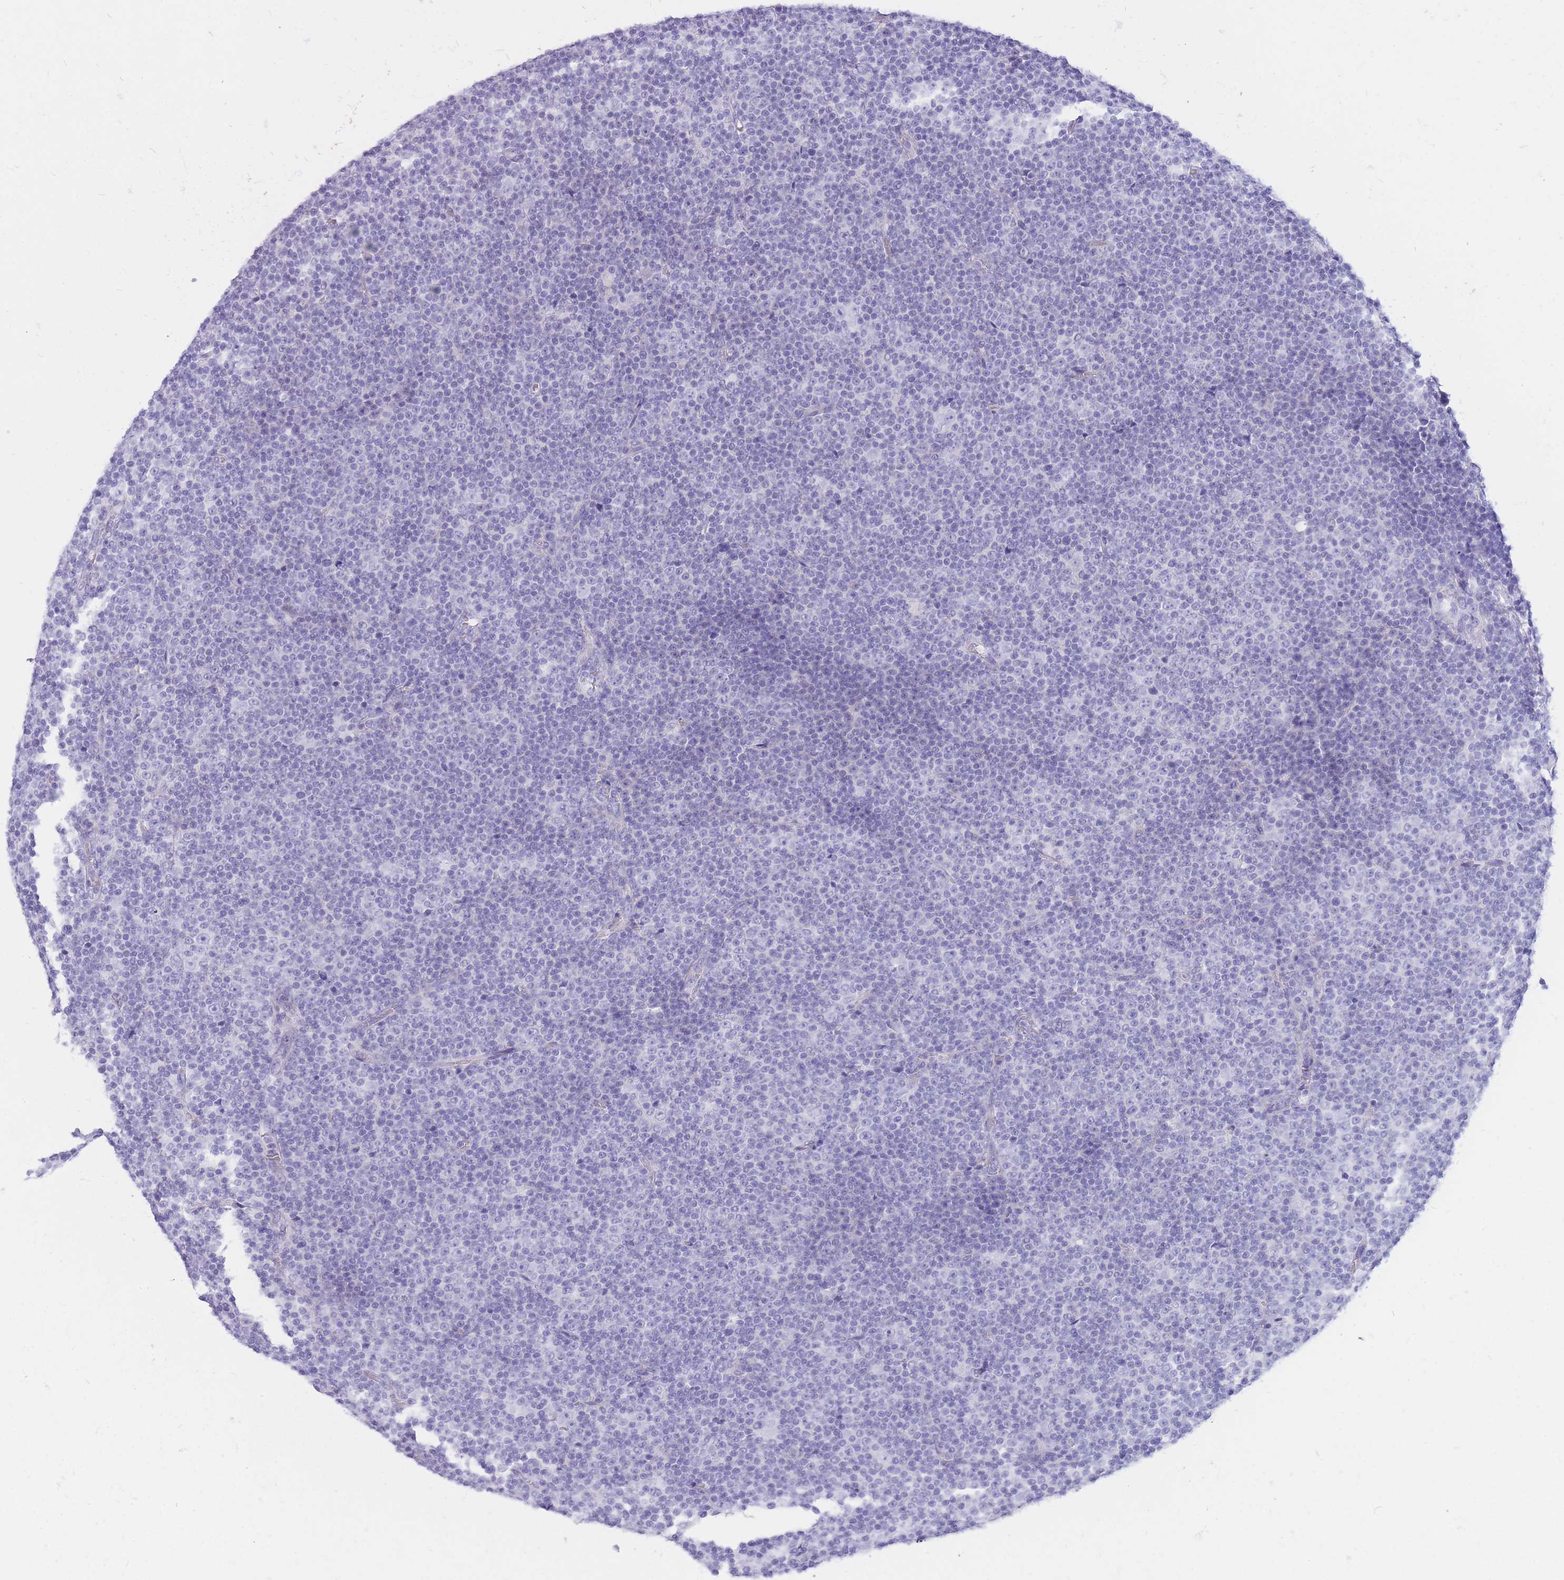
{"staining": {"intensity": "negative", "quantity": "none", "location": "none"}, "tissue": "lymphoma", "cell_type": "Tumor cells", "image_type": "cancer", "snomed": [{"axis": "morphology", "description": "Malignant lymphoma, non-Hodgkin's type, Low grade"}, {"axis": "topography", "description": "Lymph node"}], "caption": "The immunohistochemistry (IHC) micrograph has no significant staining in tumor cells of lymphoma tissue. Brightfield microscopy of immunohistochemistry (IHC) stained with DAB (brown) and hematoxylin (blue), captured at high magnification.", "gene": "CYP21A2", "patient": {"sex": "female", "age": 67}}